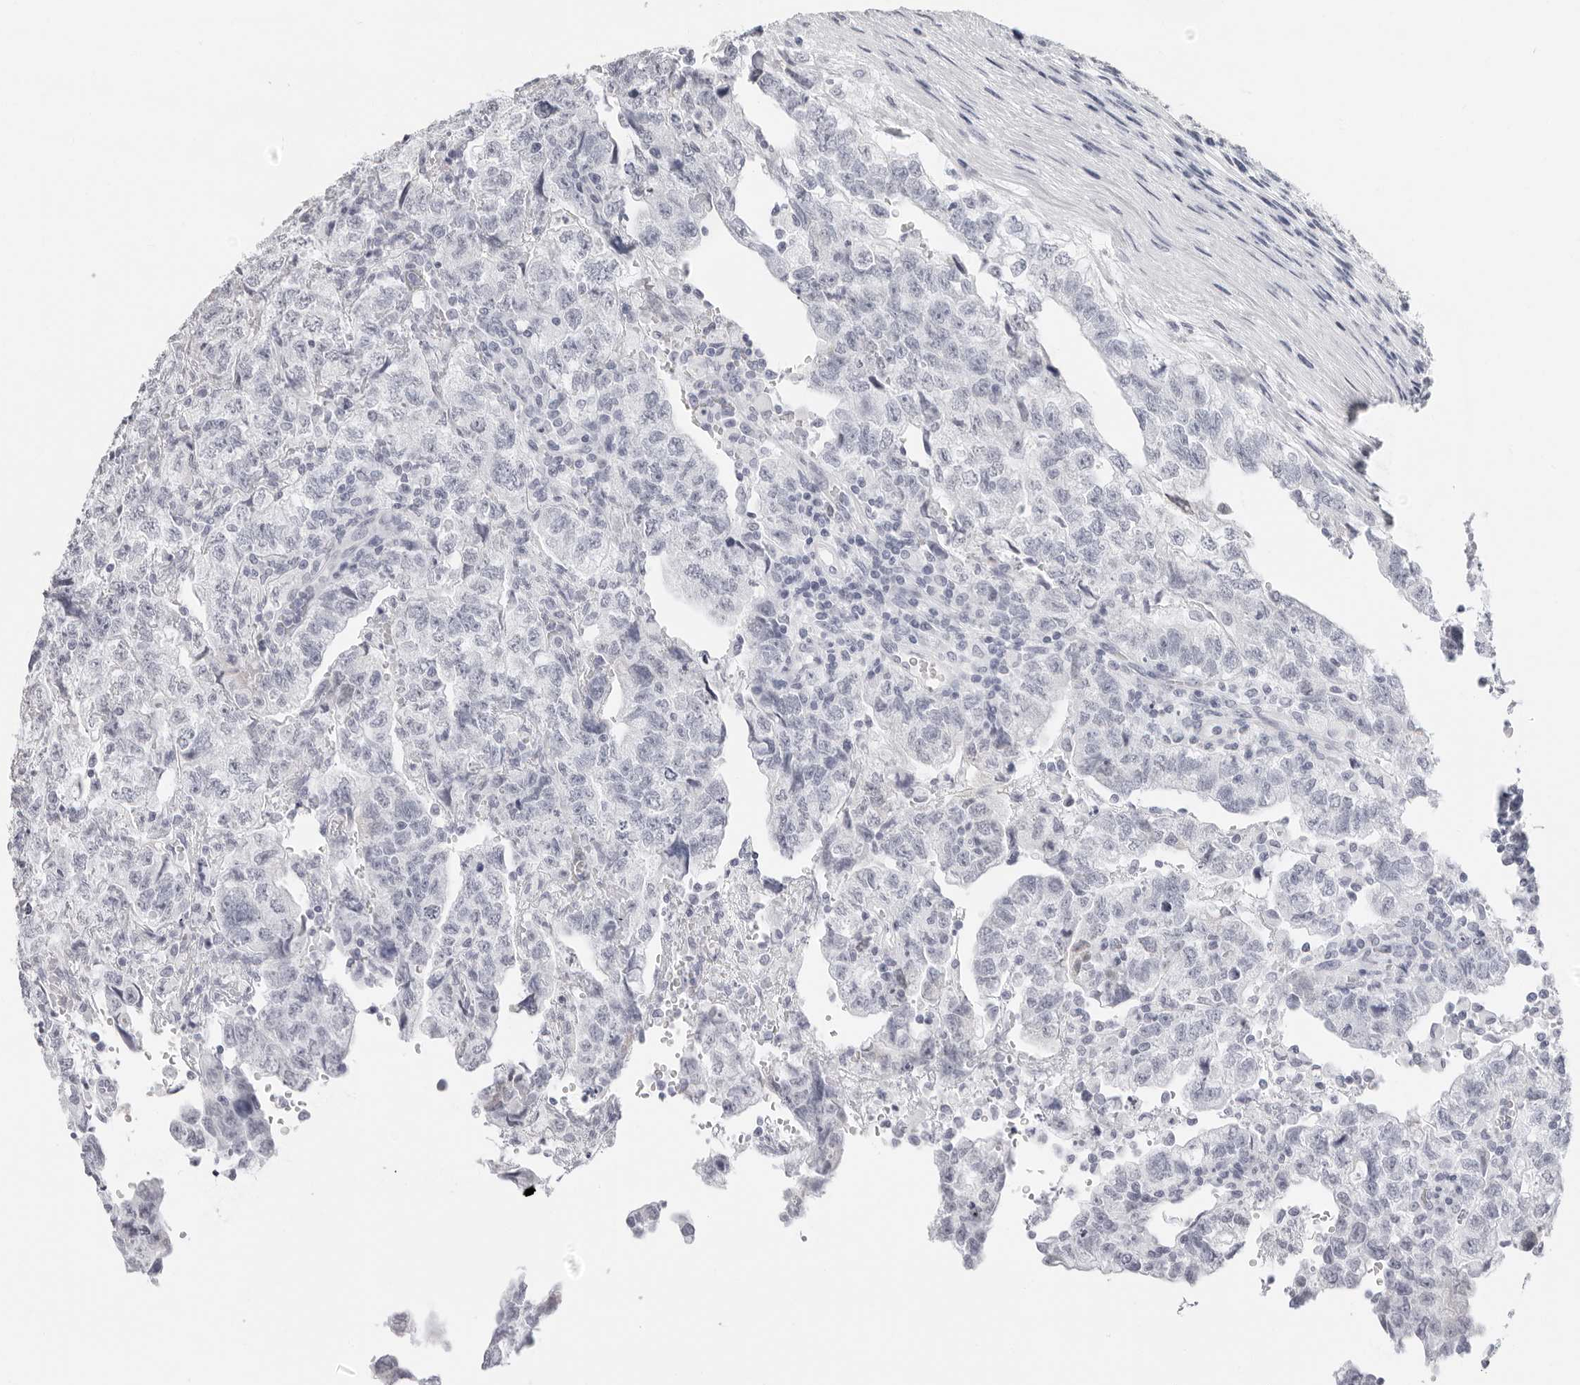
{"staining": {"intensity": "negative", "quantity": "none", "location": "none"}, "tissue": "testis cancer", "cell_type": "Tumor cells", "image_type": "cancer", "snomed": [{"axis": "morphology", "description": "Normal tissue, NOS"}, {"axis": "morphology", "description": "Carcinoma, Embryonal, NOS"}, {"axis": "topography", "description": "Testis"}], "caption": "Tumor cells show no significant expression in testis cancer.", "gene": "AGMAT", "patient": {"sex": "male", "age": 36}}